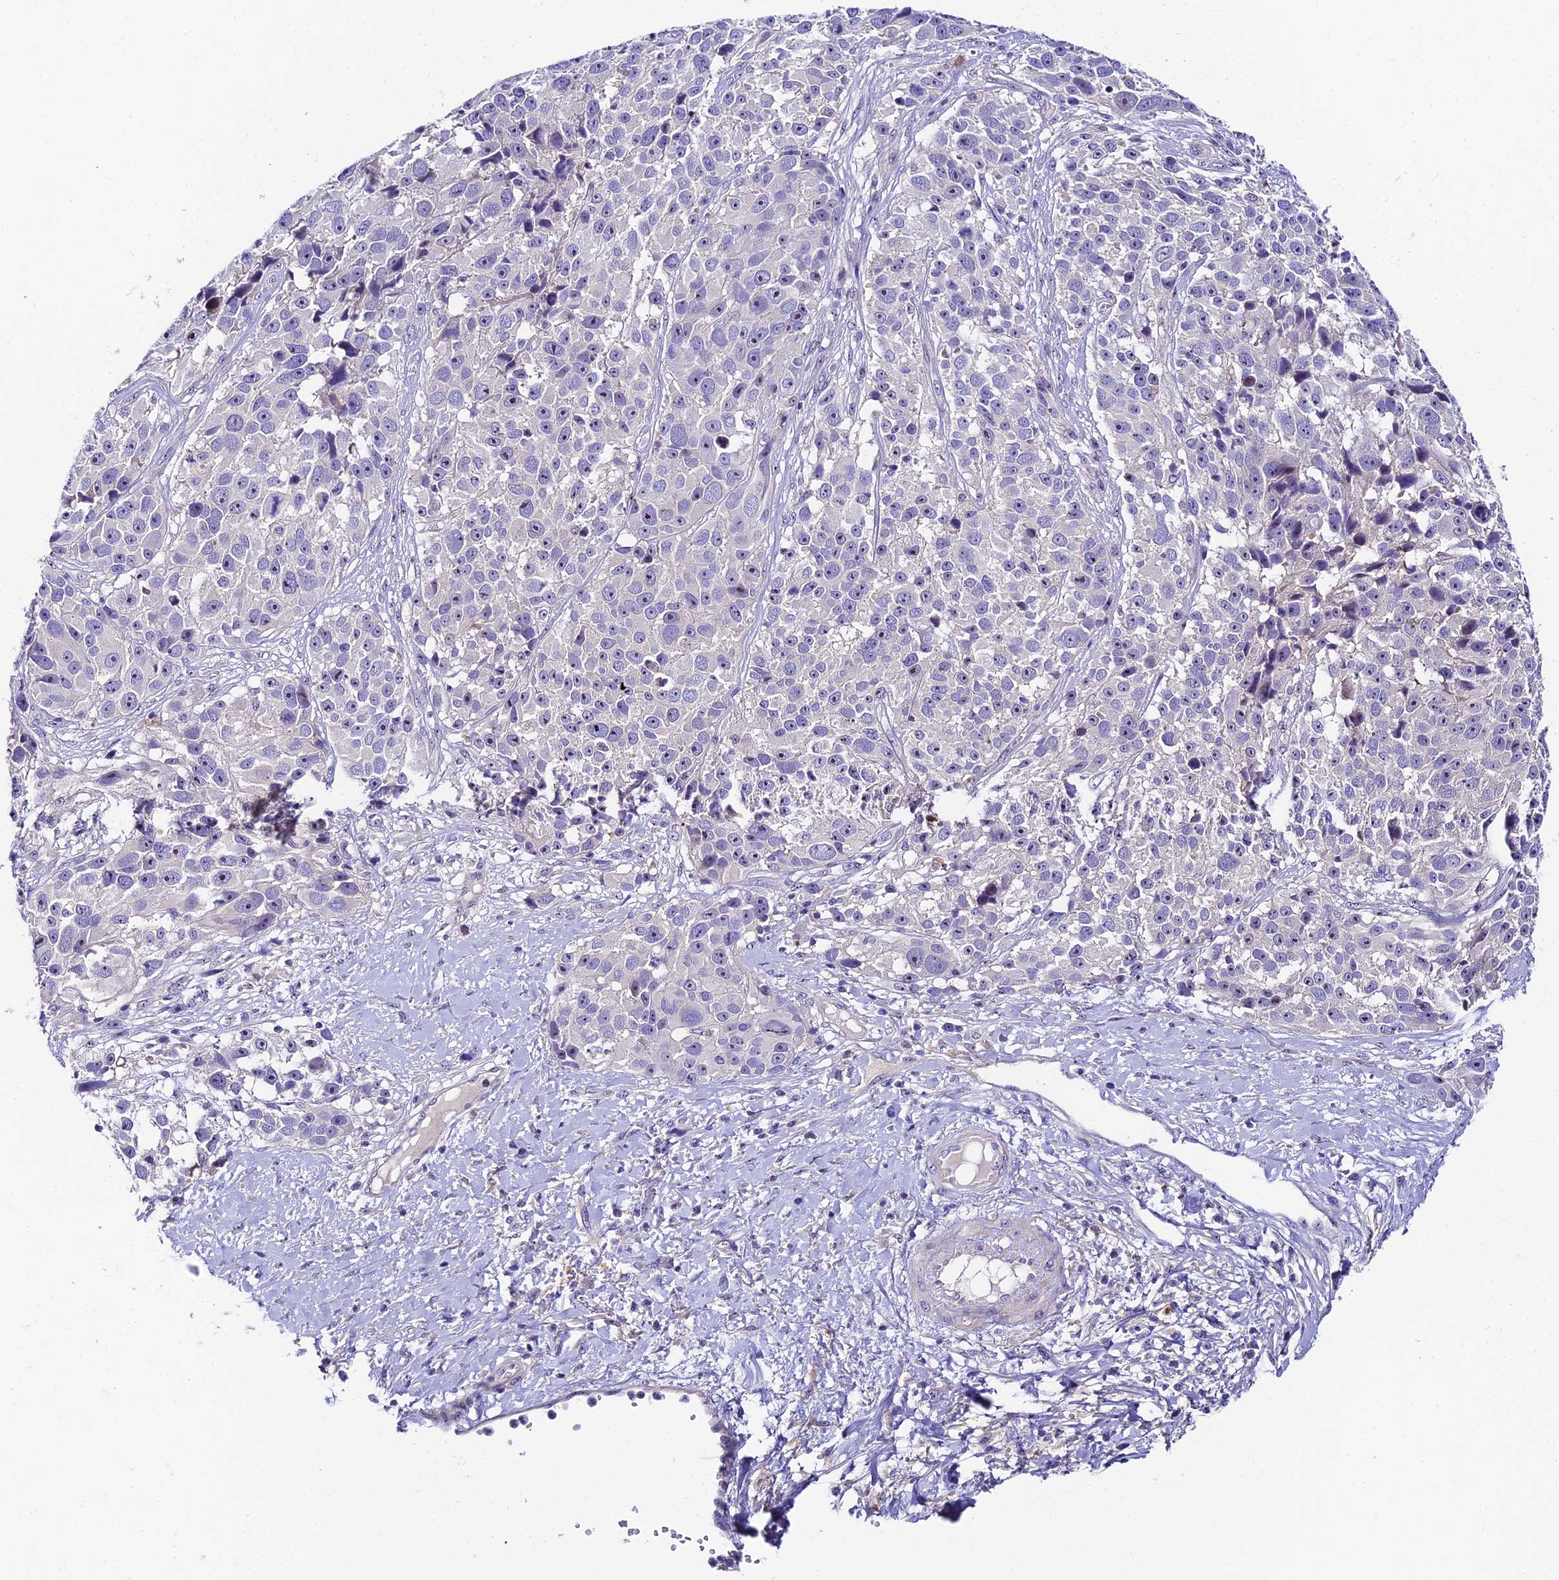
{"staining": {"intensity": "negative", "quantity": "none", "location": "none"}, "tissue": "melanoma", "cell_type": "Tumor cells", "image_type": "cancer", "snomed": [{"axis": "morphology", "description": "Malignant melanoma, NOS"}, {"axis": "topography", "description": "Skin"}], "caption": "This is an immunohistochemistry photomicrograph of human malignant melanoma. There is no expression in tumor cells.", "gene": "DUSP29", "patient": {"sex": "male", "age": 84}}